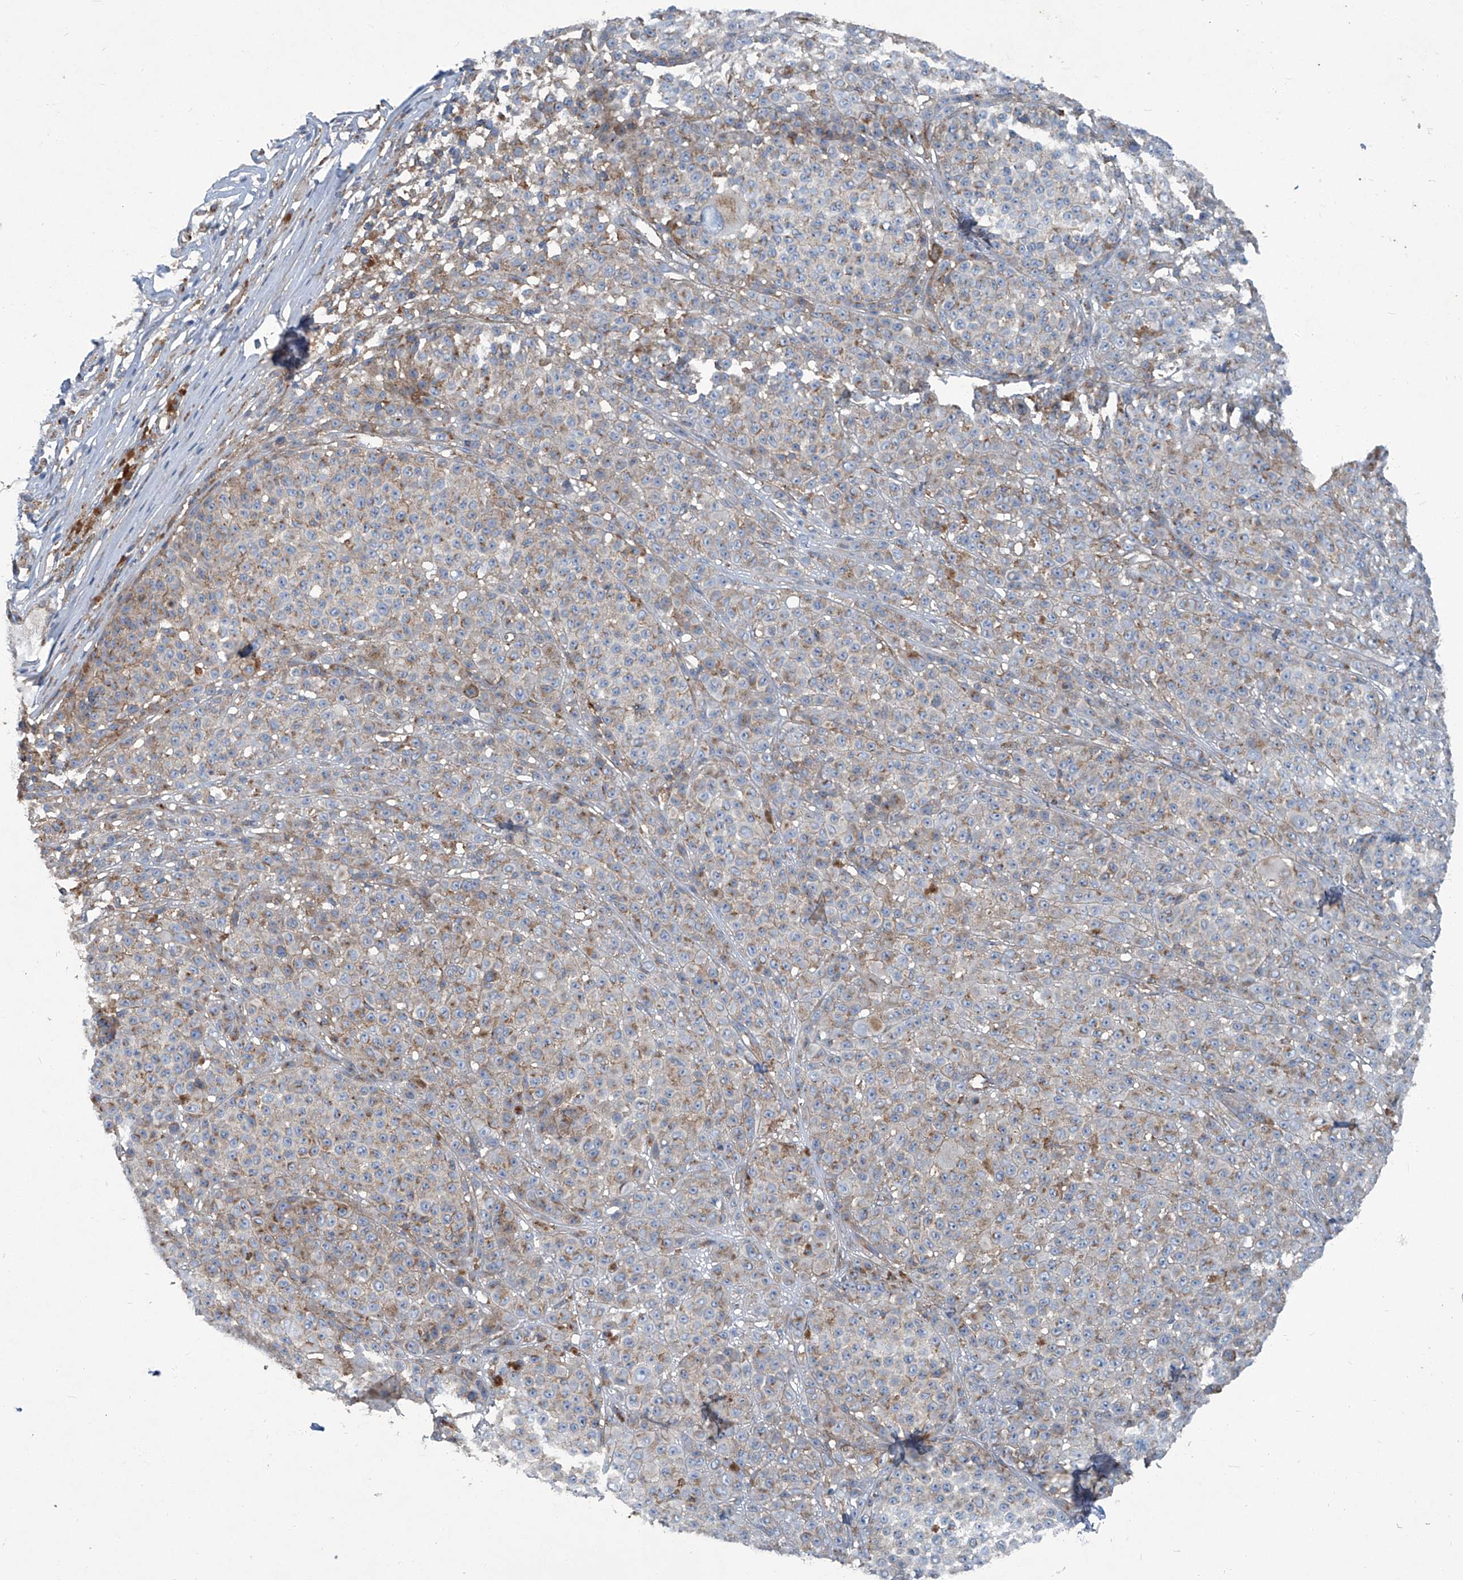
{"staining": {"intensity": "weak", "quantity": "25%-75%", "location": "cytoplasmic/membranous"}, "tissue": "melanoma", "cell_type": "Tumor cells", "image_type": "cancer", "snomed": [{"axis": "morphology", "description": "Malignant melanoma, NOS"}, {"axis": "topography", "description": "Skin"}], "caption": "IHC image of neoplastic tissue: human malignant melanoma stained using immunohistochemistry (IHC) shows low levels of weak protein expression localized specifically in the cytoplasmic/membranous of tumor cells, appearing as a cytoplasmic/membranous brown color.", "gene": "PIGH", "patient": {"sex": "female", "age": 94}}